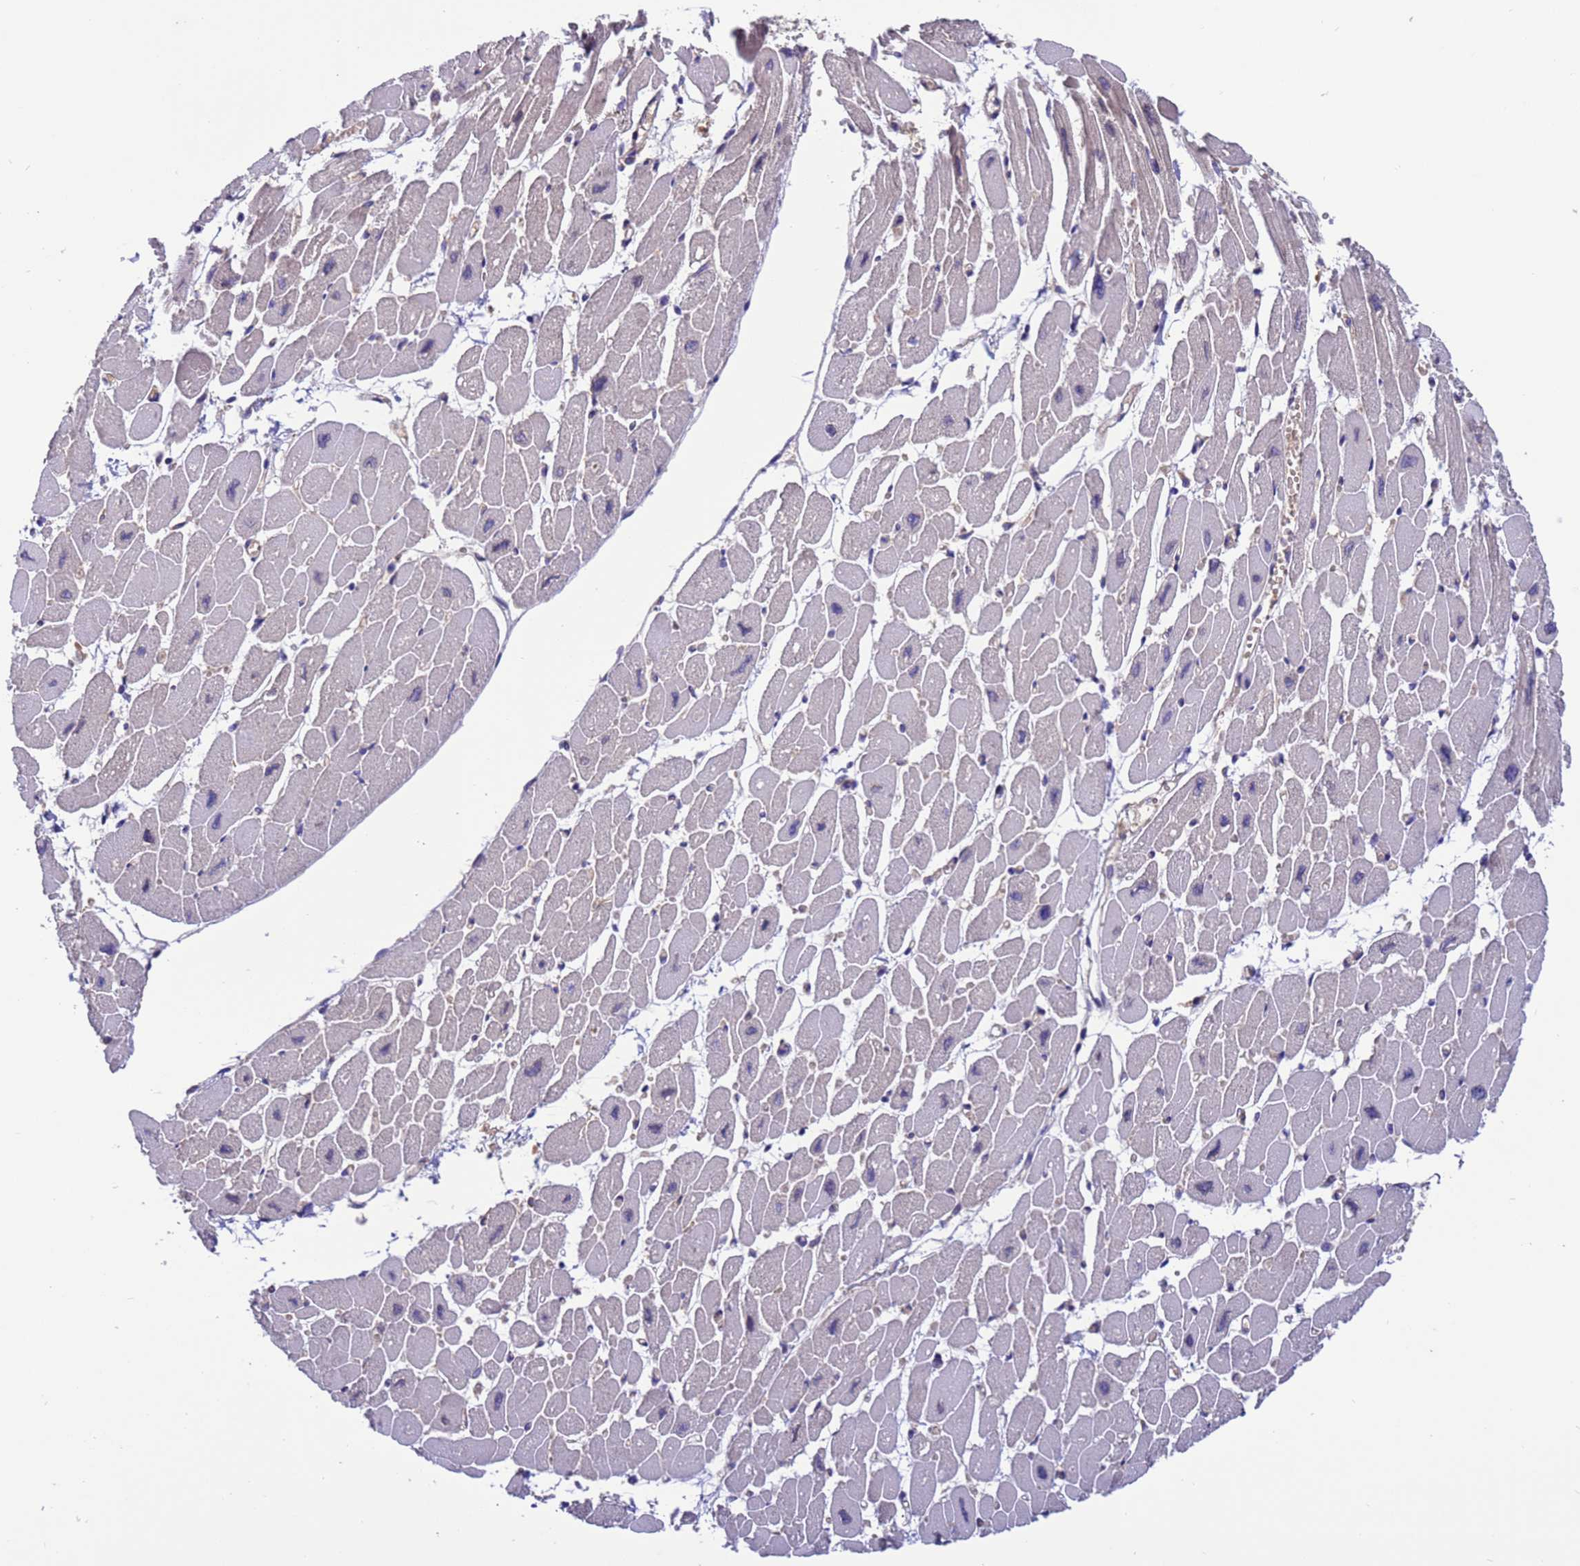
{"staining": {"intensity": "weak", "quantity": "25%-75%", "location": "cytoplasmic/membranous"}, "tissue": "heart muscle", "cell_type": "Cardiomyocytes", "image_type": "normal", "snomed": [{"axis": "morphology", "description": "Normal tissue, NOS"}, {"axis": "topography", "description": "Heart"}], "caption": "High-power microscopy captured an IHC photomicrograph of benign heart muscle, revealing weak cytoplasmic/membranous expression in about 25%-75% of cardiomyocytes.", "gene": "ARHGAP12", "patient": {"sex": "female", "age": 54}}